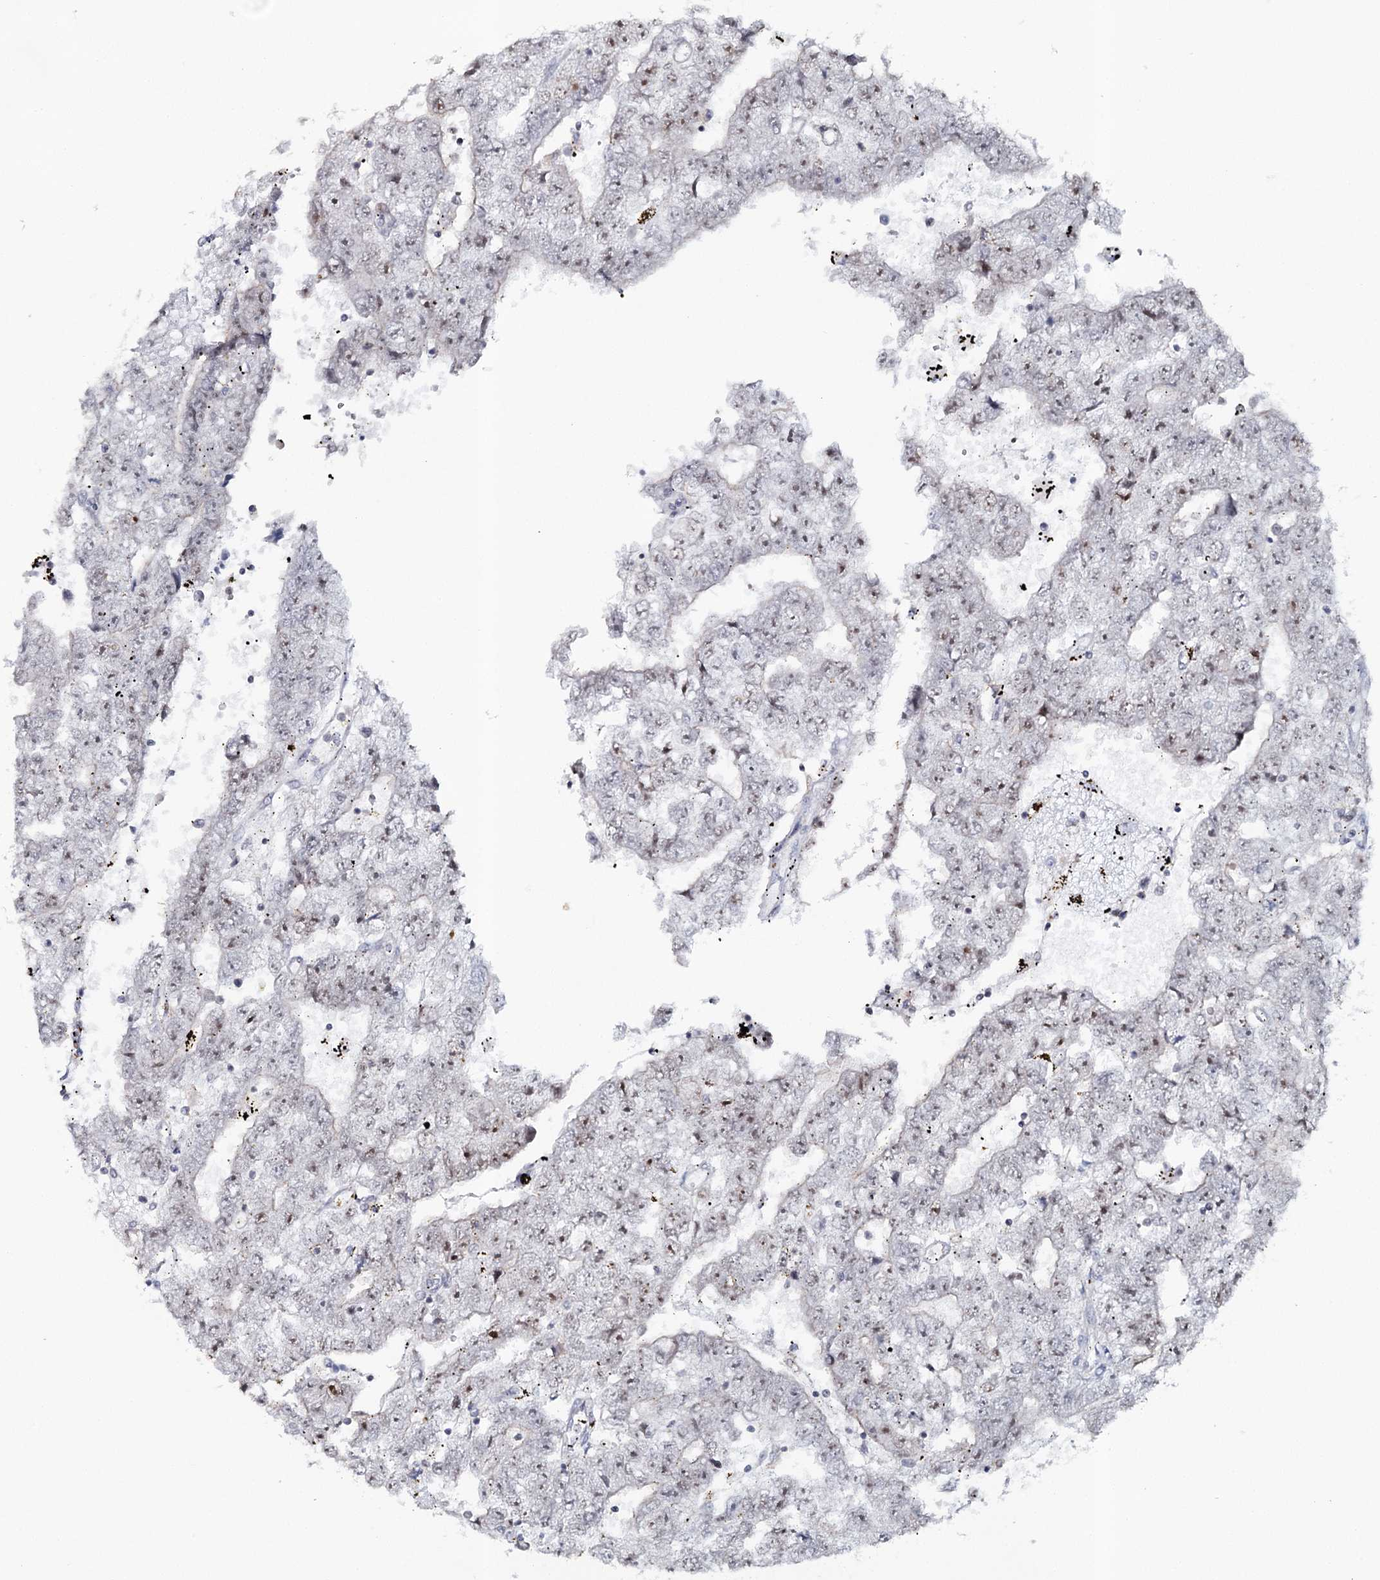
{"staining": {"intensity": "negative", "quantity": "none", "location": "none"}, "tissue": "testis cancer", "cell_type": "Tumor cells", "image_type": "cancer", "snomed": [{"axis": "morphology", "description": "Carcinoma, Embryonal, NOS"}, {"axis": "topography", "description": "Testis"}], "caption": "A histopathology image of human testis cancer (embryonal carcinoma) is negative for staining in tumor cells.", "gene": "ZC3H8", "patient": {"sex": "male", "age": 25}}